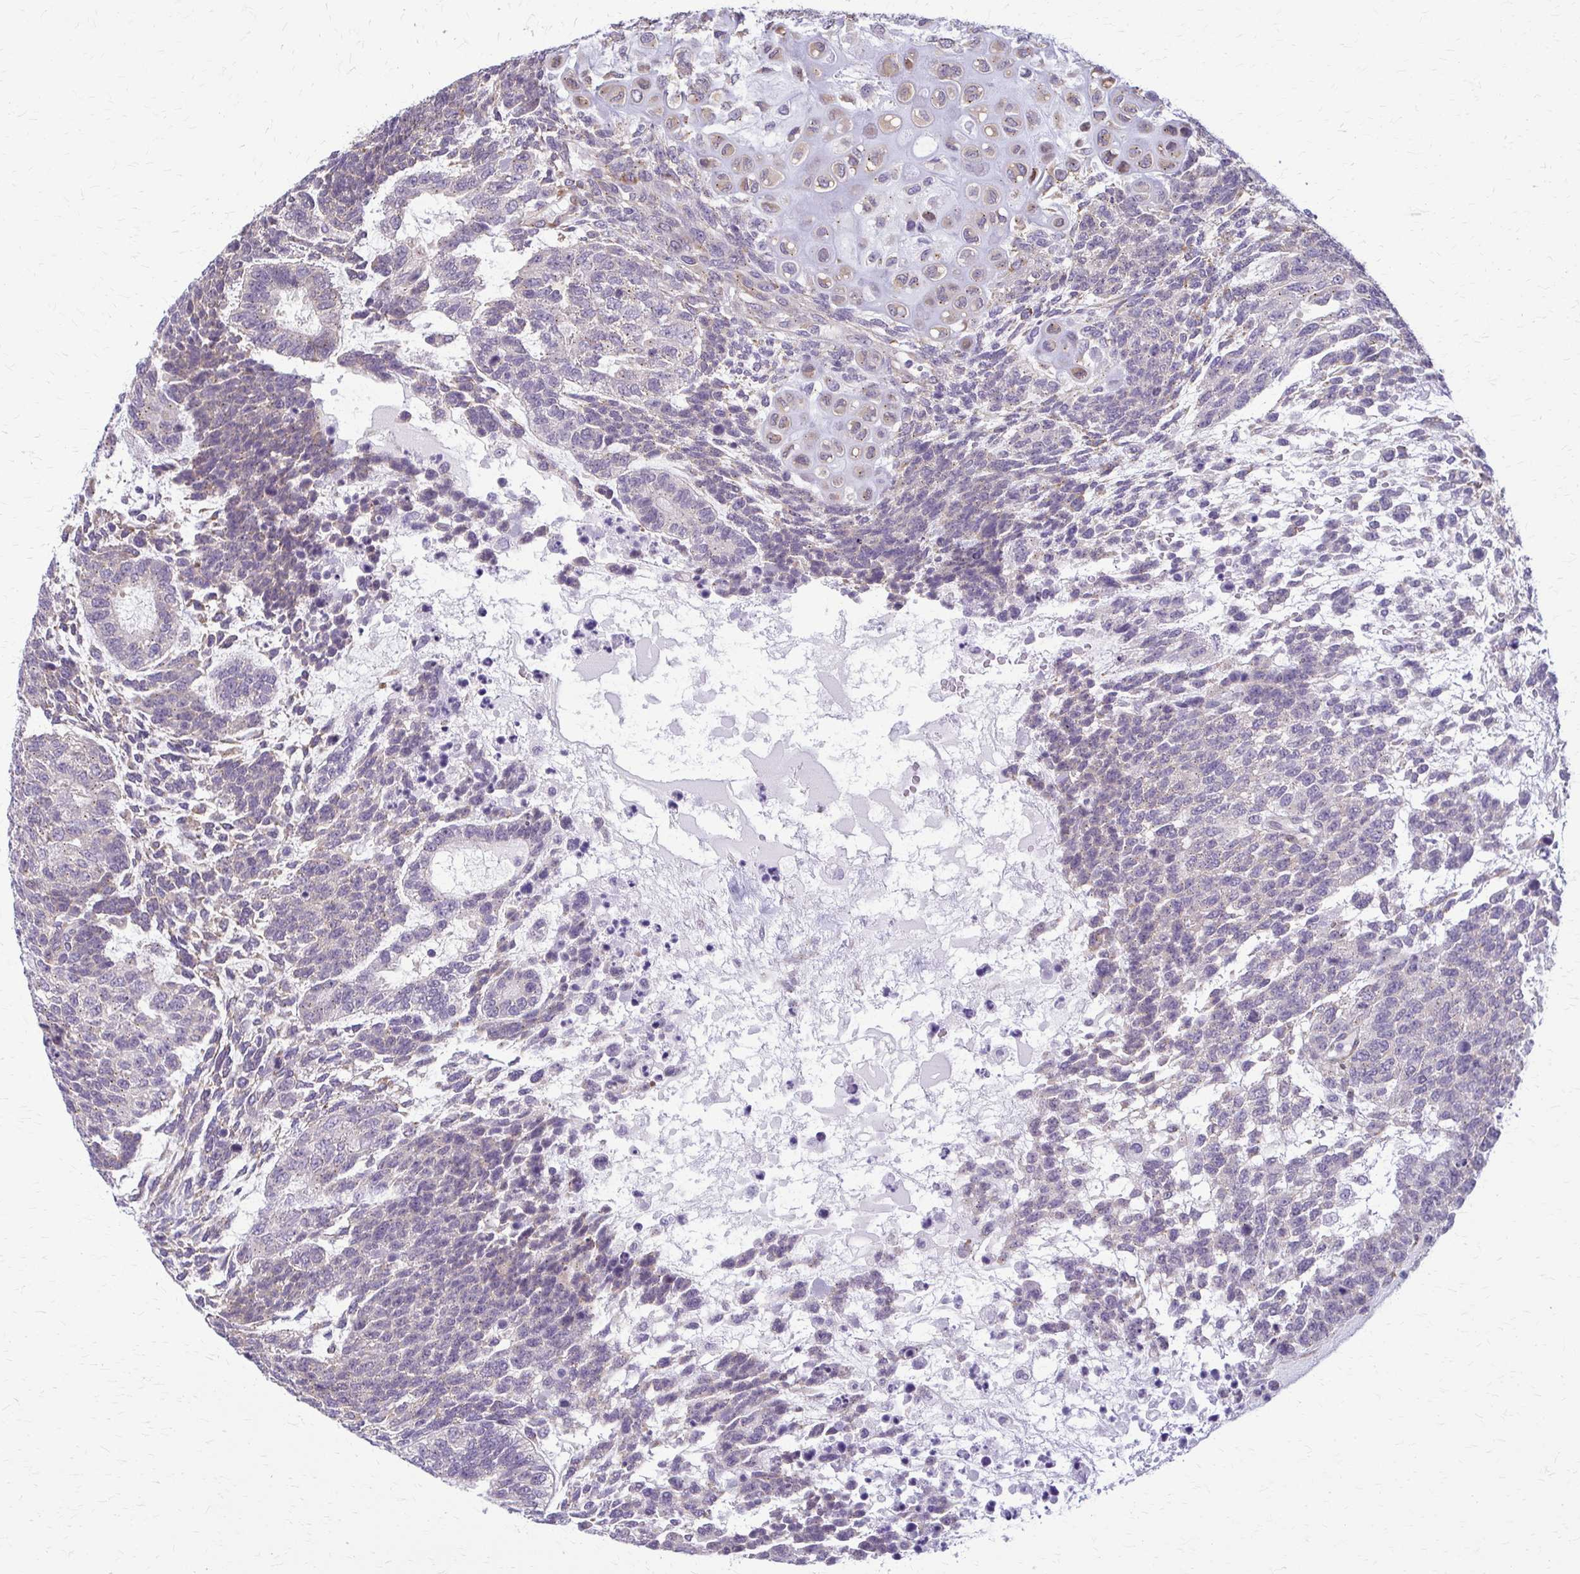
{"staining": {"intensity": "weak", "quantity": "<25%", "location": "cytoplasmic/membranous"}, "tissue": "testis cancer", "cell_type": "Tumor cells", "image_type": "cancer", "snomed": [{"axis": "morphology", "description": "Carcinoma, Embryonal, NOS"}, {"axis": "topography", "description": "Testis"}], "caption": "DAB (3,3'-diaminobenzidine) immunohistochemical staining of human testis cancer displays no significant expression in tumor cells.", "gene": "DEPP1", "patient": {"sex": "male", "age": 23}}